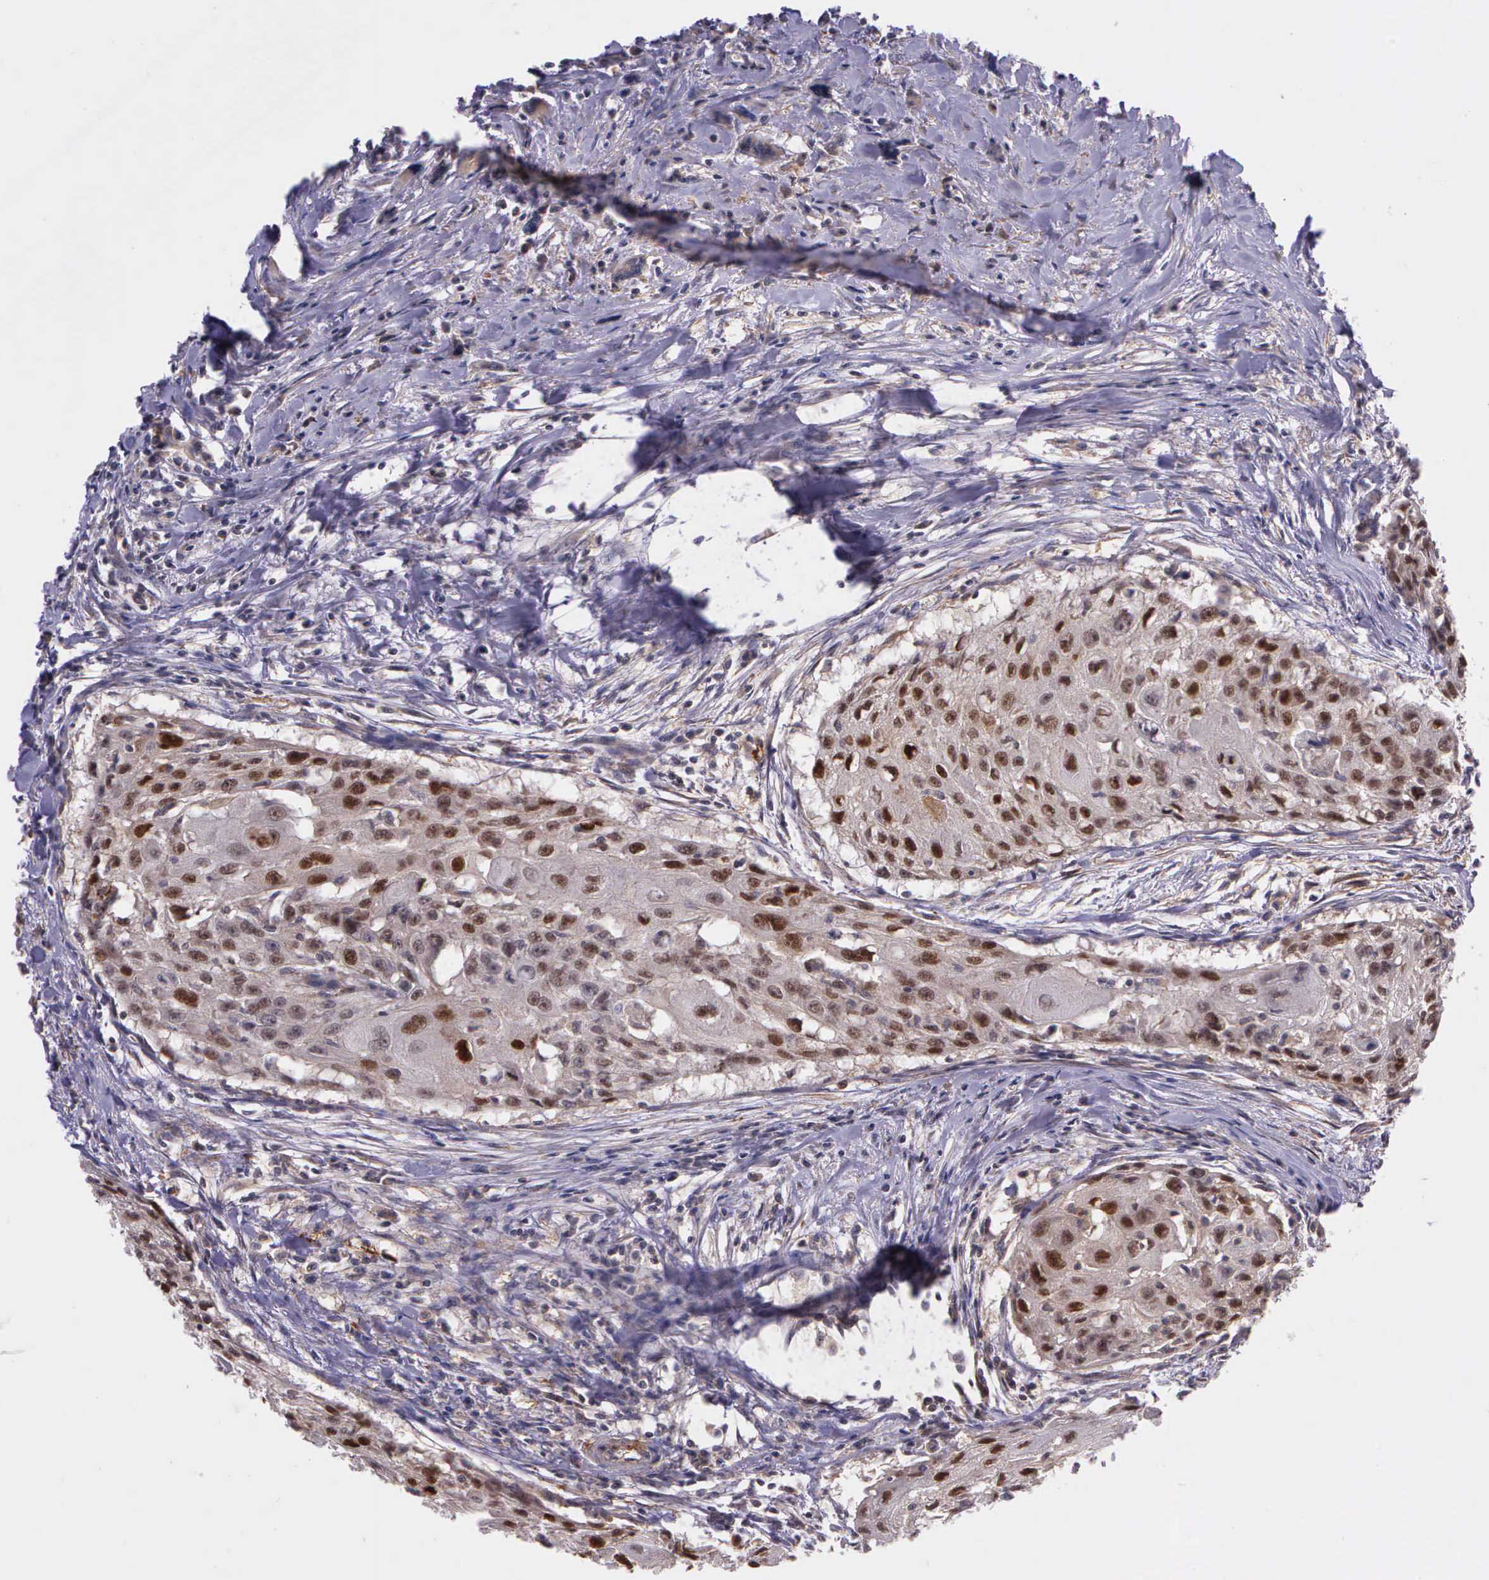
{"staining": {"intensity": "strong", "quantity": ">75%", "location": "cytoplasmic/membranous,nuclear"}, "tissue": "head and neck cancer", "cell_type": "Tumor cells", "image_type": "cancer", "snomed": [{"axis": "morphology", "description": "Squamous cell carcinoma, NOS"}, {"axis": "topography", "description": "Head-Neck"}], "caption": "Immunohistochemistry (IHC) of squamous cell carcinoma (head and neck) reveals high levels of strong cytoplasmic/membranous and nuclear expression in approximately >75% of tumor cells. The staining was performed using DAB, with brown indicating positive protein expression. Nuclei are stained blue with hematoxylin.", "gene": "PRICKLE3", "patient": {"sex": "male", "age": 64}}